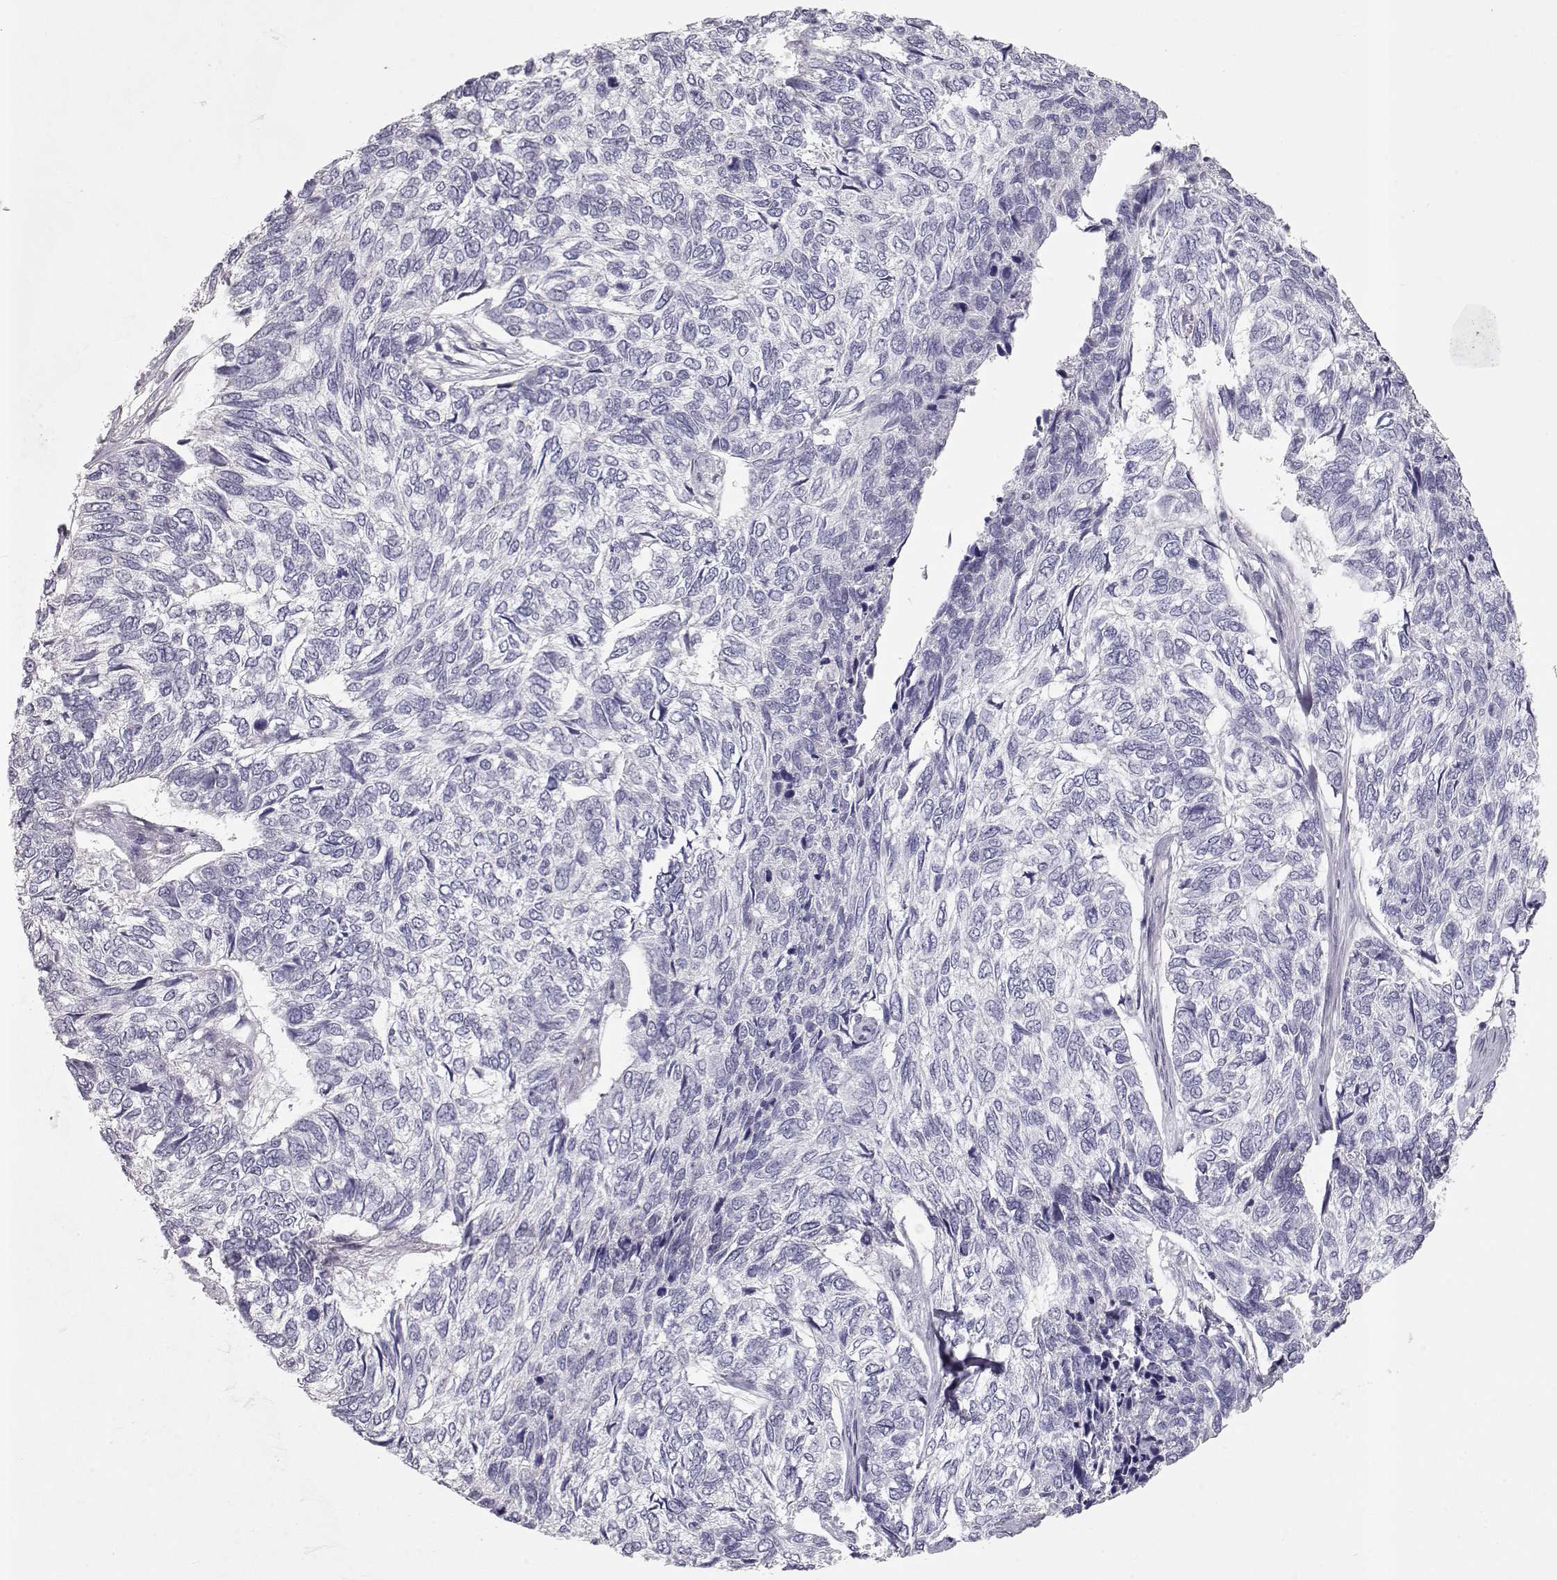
{"staining": {"intensity": "negative", "quantity": "none", "location": "none"}, "tissue": "skin cancer", "cell_type": "Tumor cells", "image_type": "cancer", "snomed": [{"axis": "morphology", "description": "Basal cell carcinoma"}, {"axis": "topography", "description": "Skin"}], "caption": "Tumor cells are negative for brown protein staining in skin cancer.", "gene": "SLC18A1", "patient": {"sex": "female", "age": 65}}